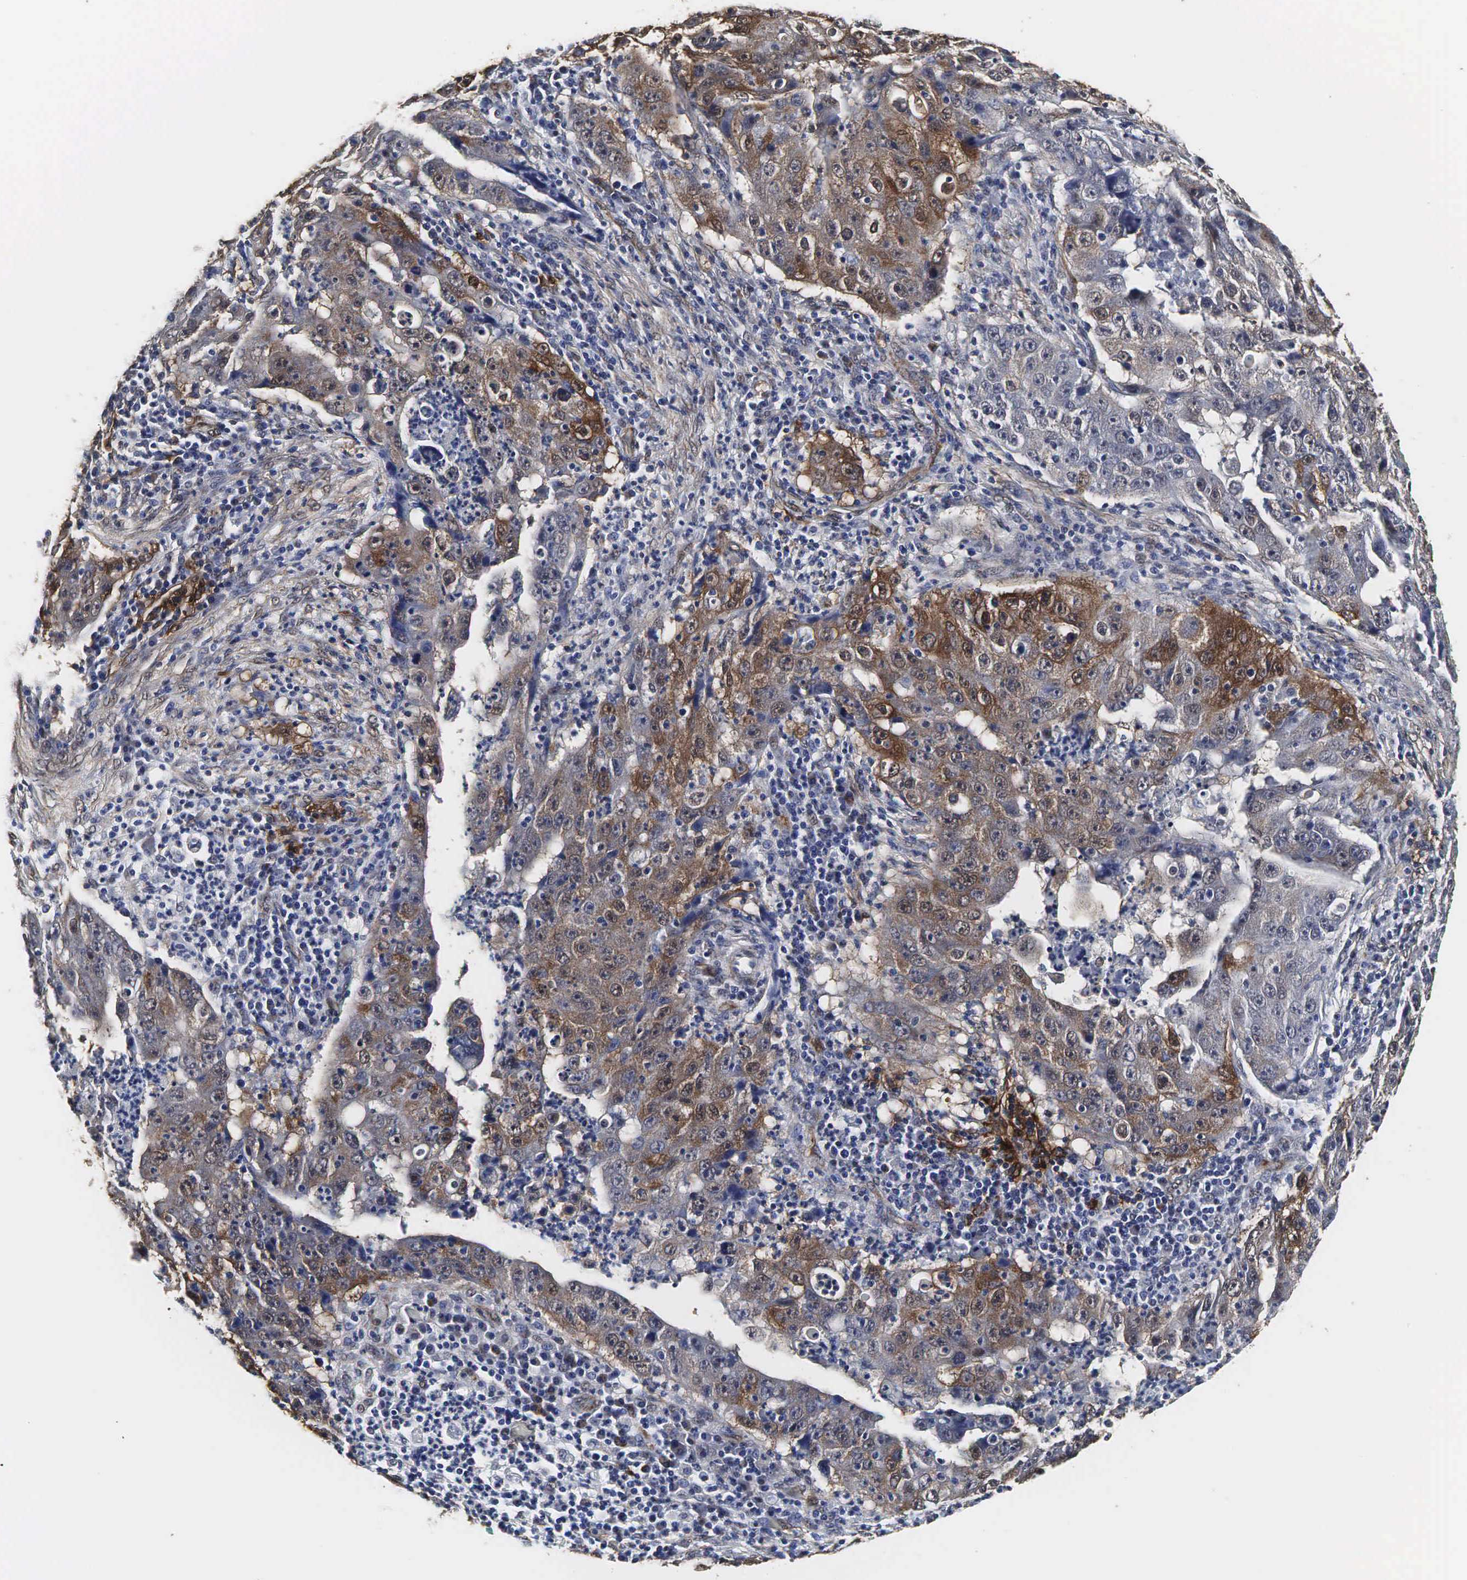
{"staining": {"intensity": "moderate", "quantity": "25%-75%", "location": "cytoplasmic/membranous"}, "tissue": "lung cancer", "cell_type": "Tumor cells", "image_type": "cancer", "snomed": [{"axis": "morphology", "description": "Squamous cell carcinoma, NOS"}, {"axis": "topography", "description": "Lung"}], "caption": "Lung cancer stained with immunohistochemistry displays moderate cytoplasmic/membranous expression in approximately 25%-75% of tumor cells.", "gene": "SPIN1", "patient": {"sex": "male", "age": 64}}